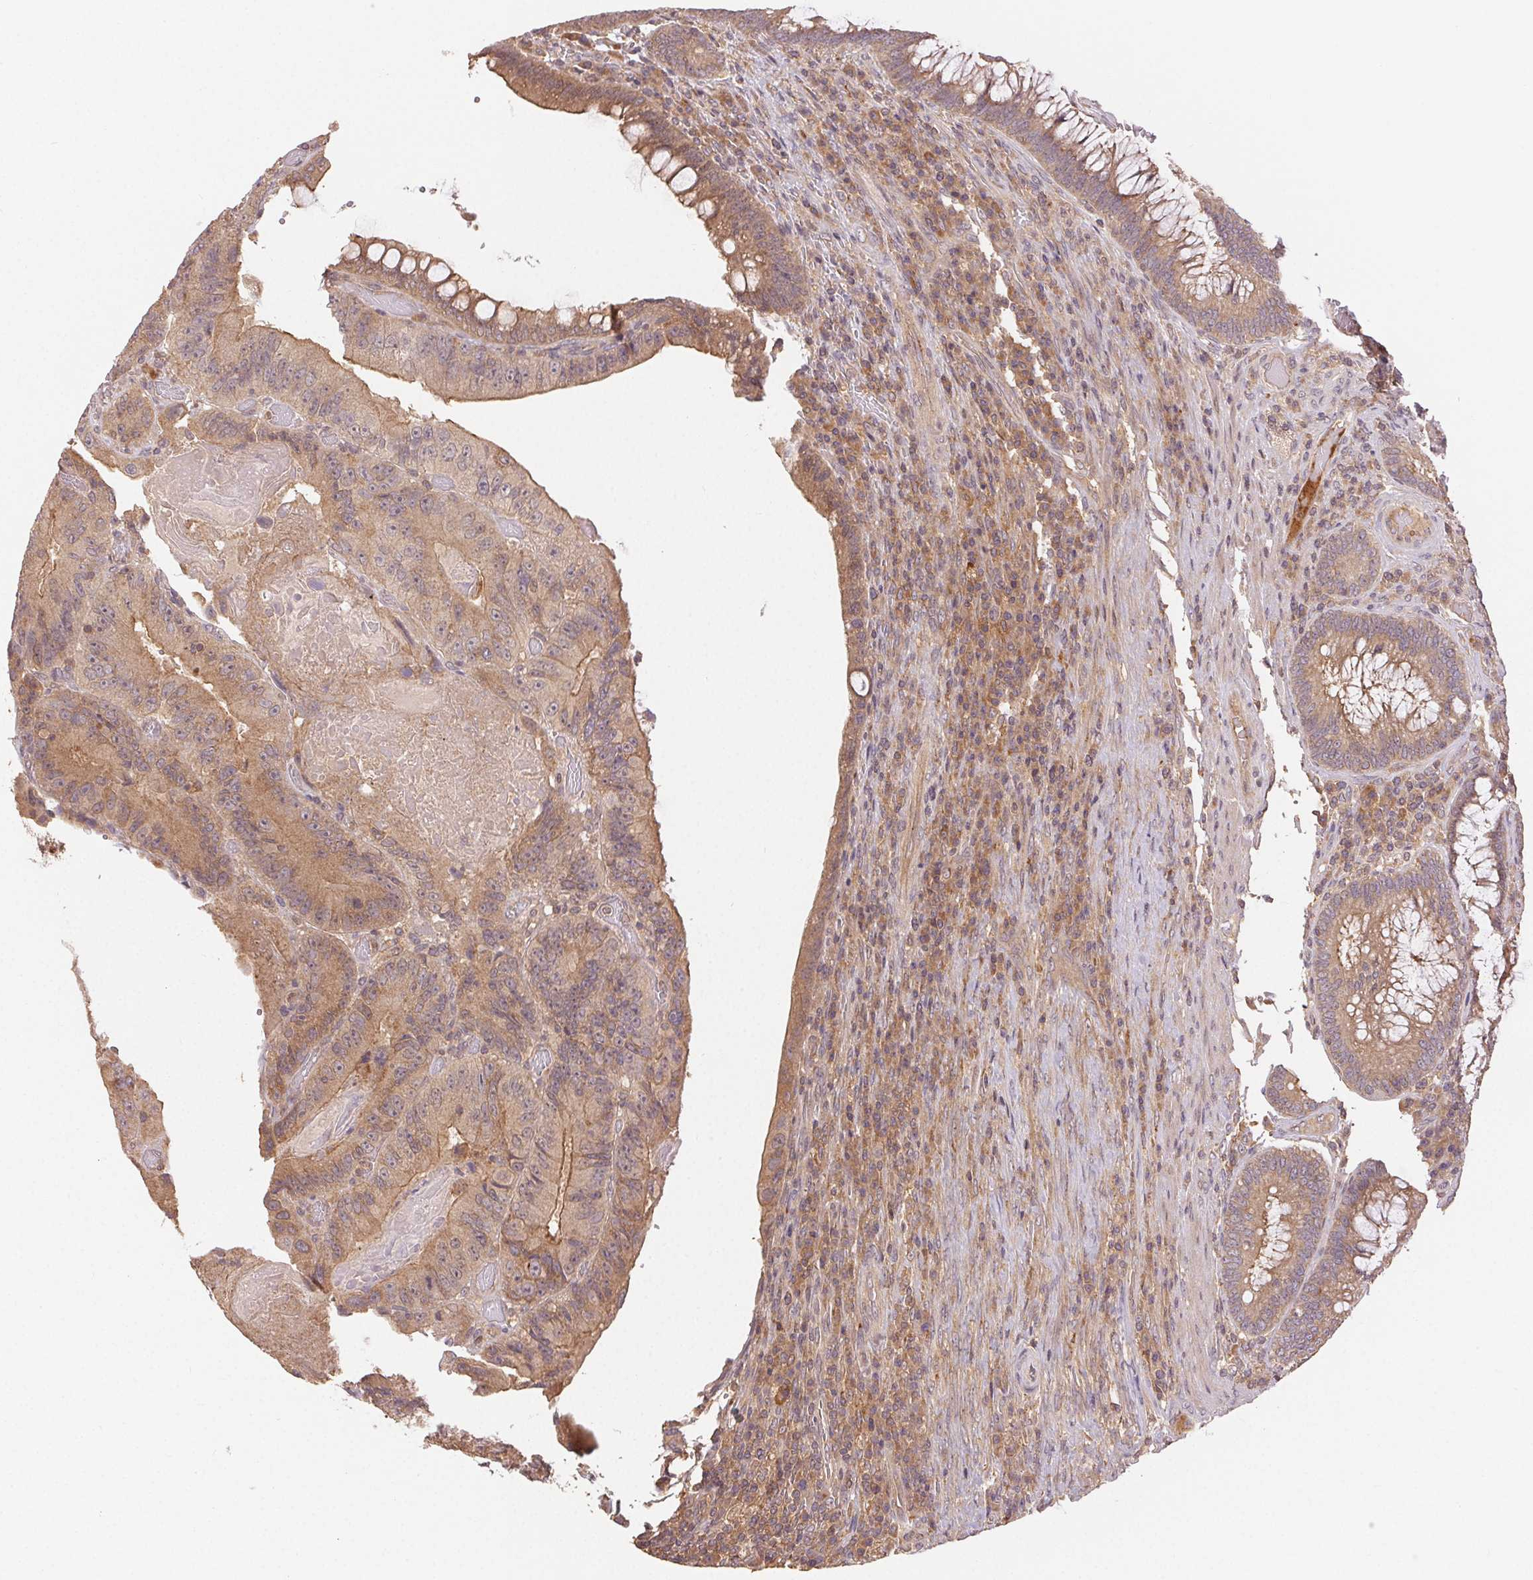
{"staining": {"intensity": "moderate", "quantity": "25%-75%", "location": "cytoplasmic/membranous"}, "tissue": "colorectal cancer", "cell_type": "Tumor cells", "image_type": "cancer", "snomed": [{"axis": "morphology", "description": "Adenocarcinoma, NOS"}, {"axis": "topography", "description": "Colon"}], "caption": "High-magnification brightfield microscopy of adenocarcinoma (colorectal) stained with DAB (3,3'-diaminobenzidine) (brown) and counterstained with hematoxylin (blue). tumor cells exhibit moderate cytoplasmic/membranous positivity is identified in about25%-75% of cells.", "gene": "MAPKAPK2", "patient": {"sex": "female", "age": 86}}